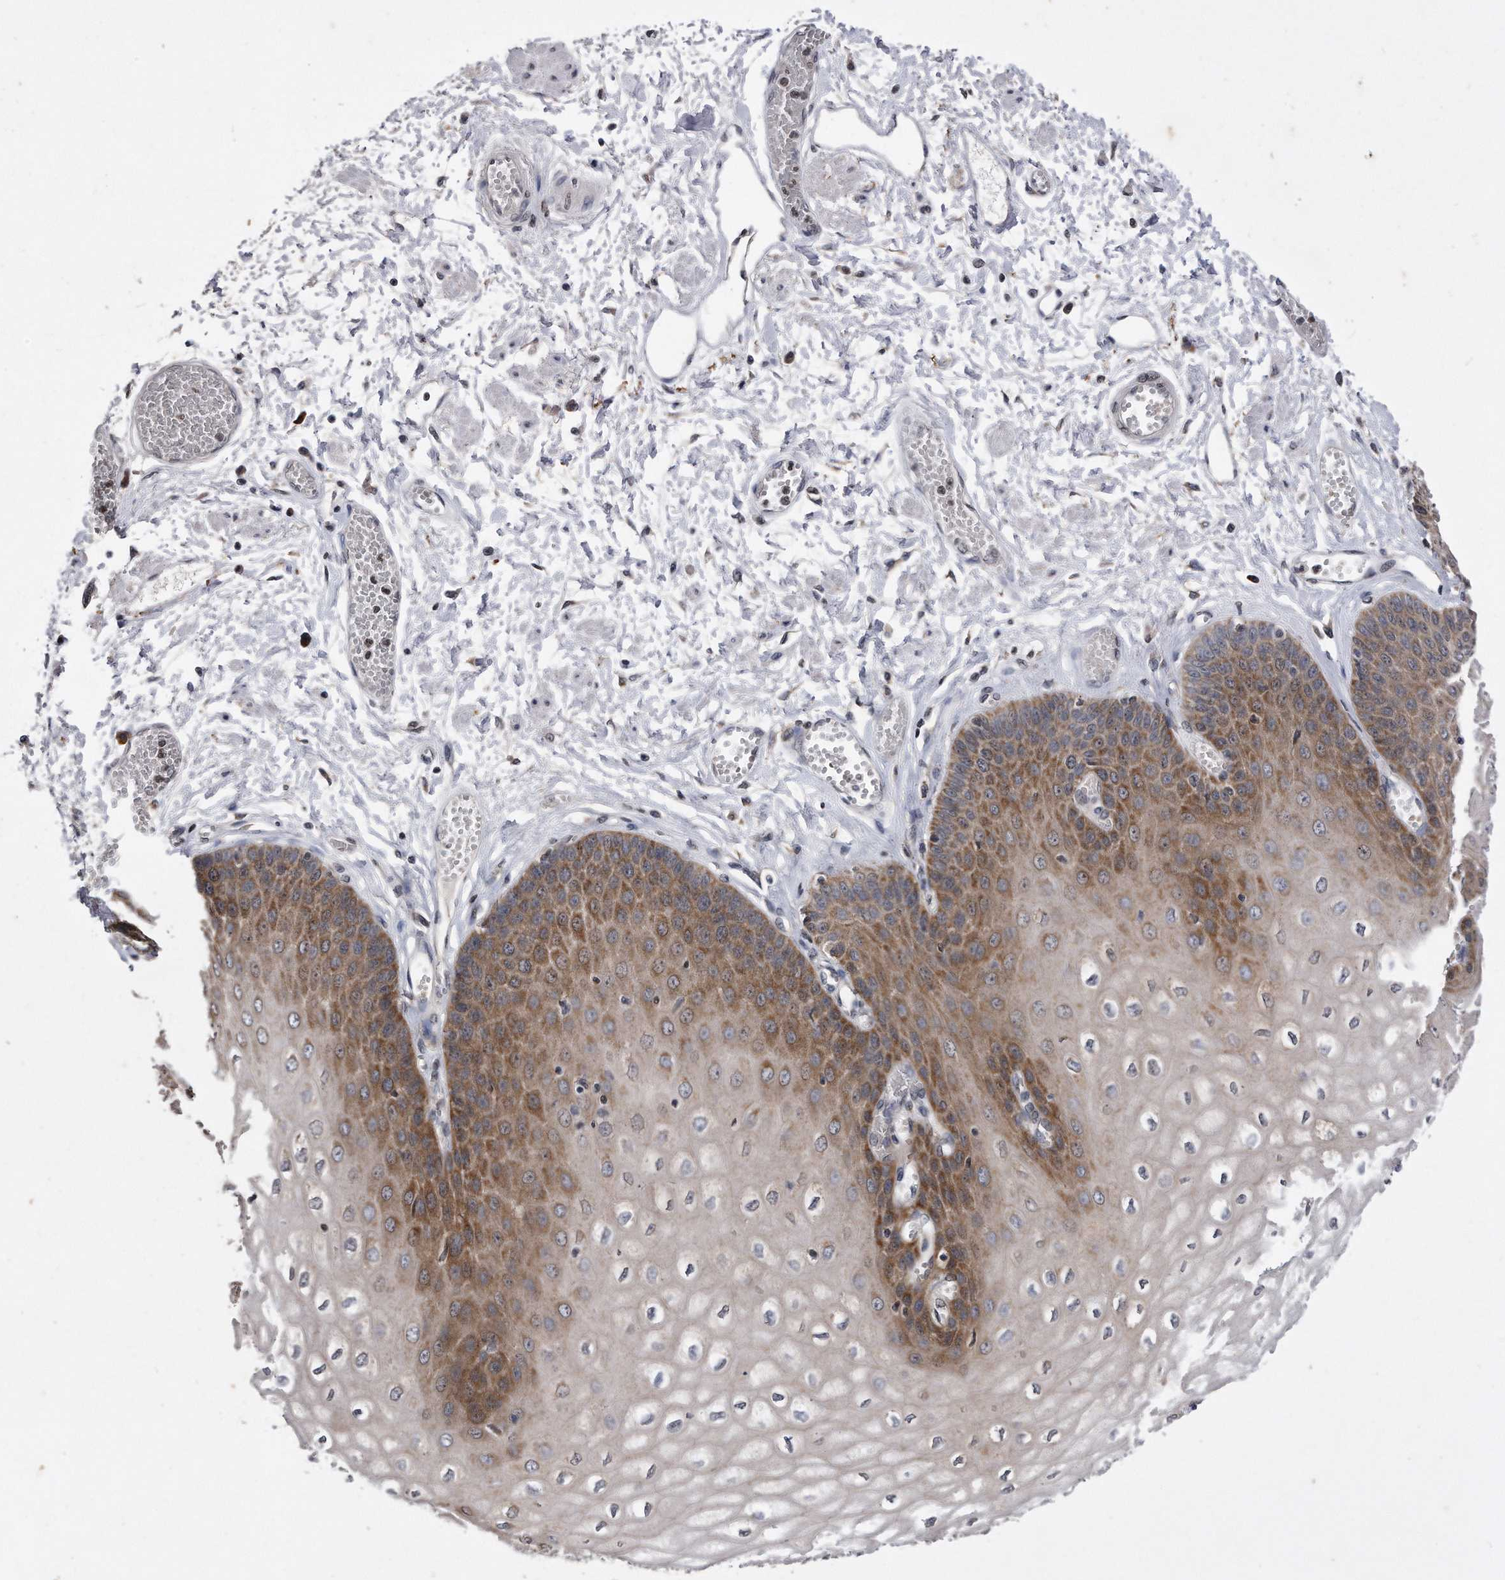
{"staining": {"intensity": "moderate", "quantity": "25%-75%", "location": "cytoplasmic/membranous"}, "tissue": "esophagus", "cell_type": "Squamous epithelial cells", "image_type": "normal", "snomed": [{"axis": "morphology", "description": "Normal tissue, NOS"}, {"axis": "topography", "description": "Esophagus"}], "caption": "High-power microscopy captured an IHC image of unremarkable esophagus, revealing moderate cytoplasmic/membranous positivity in about 25%-75% of squamous epithelial cells.", "gene": "DAB1", "patient": {"sex": "male", "age": 60}}